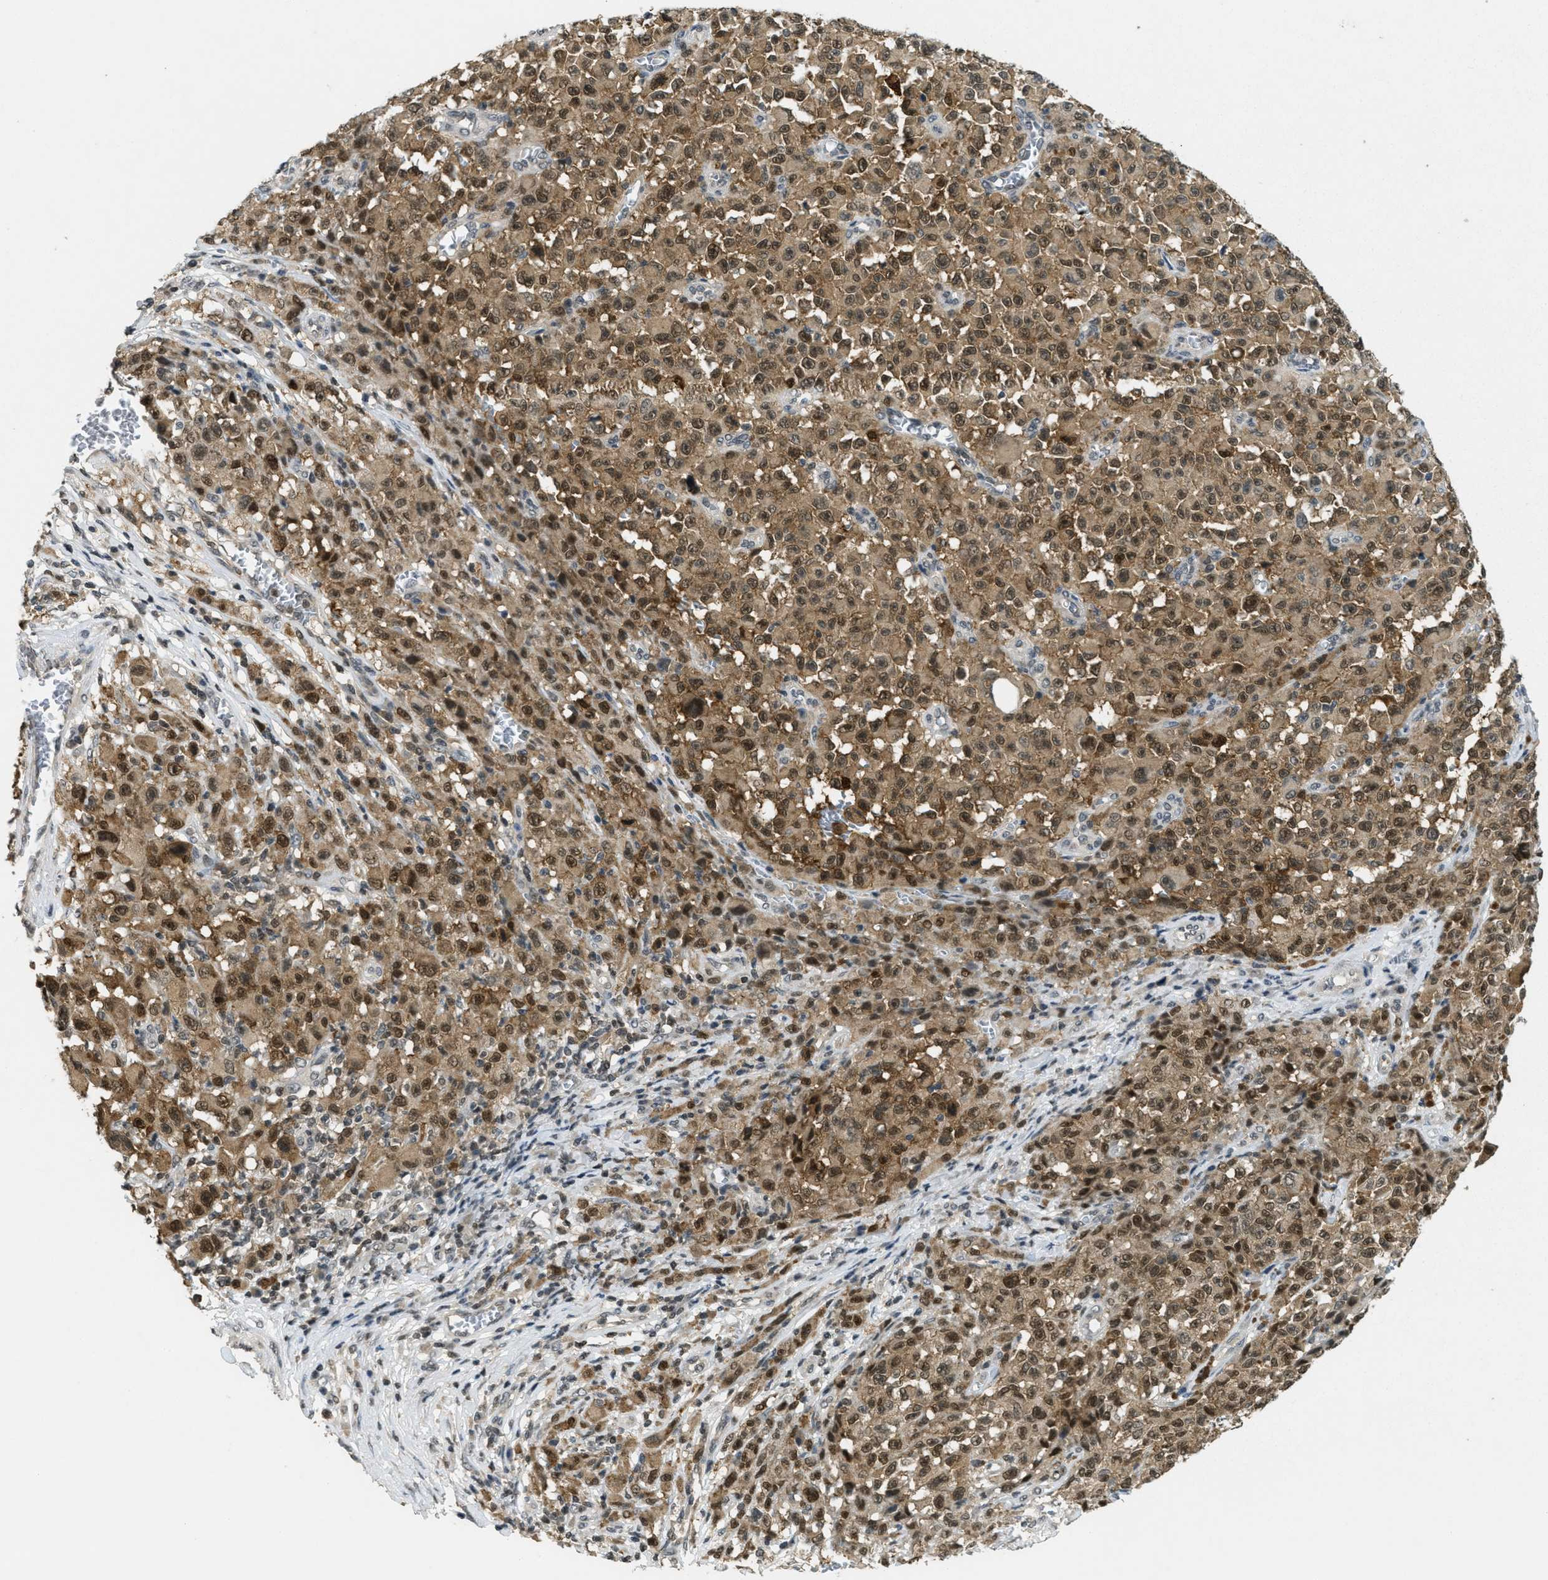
{"staining": {"intensity": "strong", "quantity": ">75%", "location": "cytoplasmic/membranous,nuclear"}, "tissue": "melanoma", "cell_type": "Tumor cells", "image_type": "cancer", "snomed": [{"axis": "morphology", "description": "Malignant melanoma, NOS"}, {"axis": "topography", "description": "Skin"}], "caption": "Human malignant melanoma stained with a brown dye displays strong cytoplasmic/membranous and nuclear positive expression in about >75% of tumor cells.", "gene": "DNAJB1", "patient": {"sex": "female", "age": 82}}